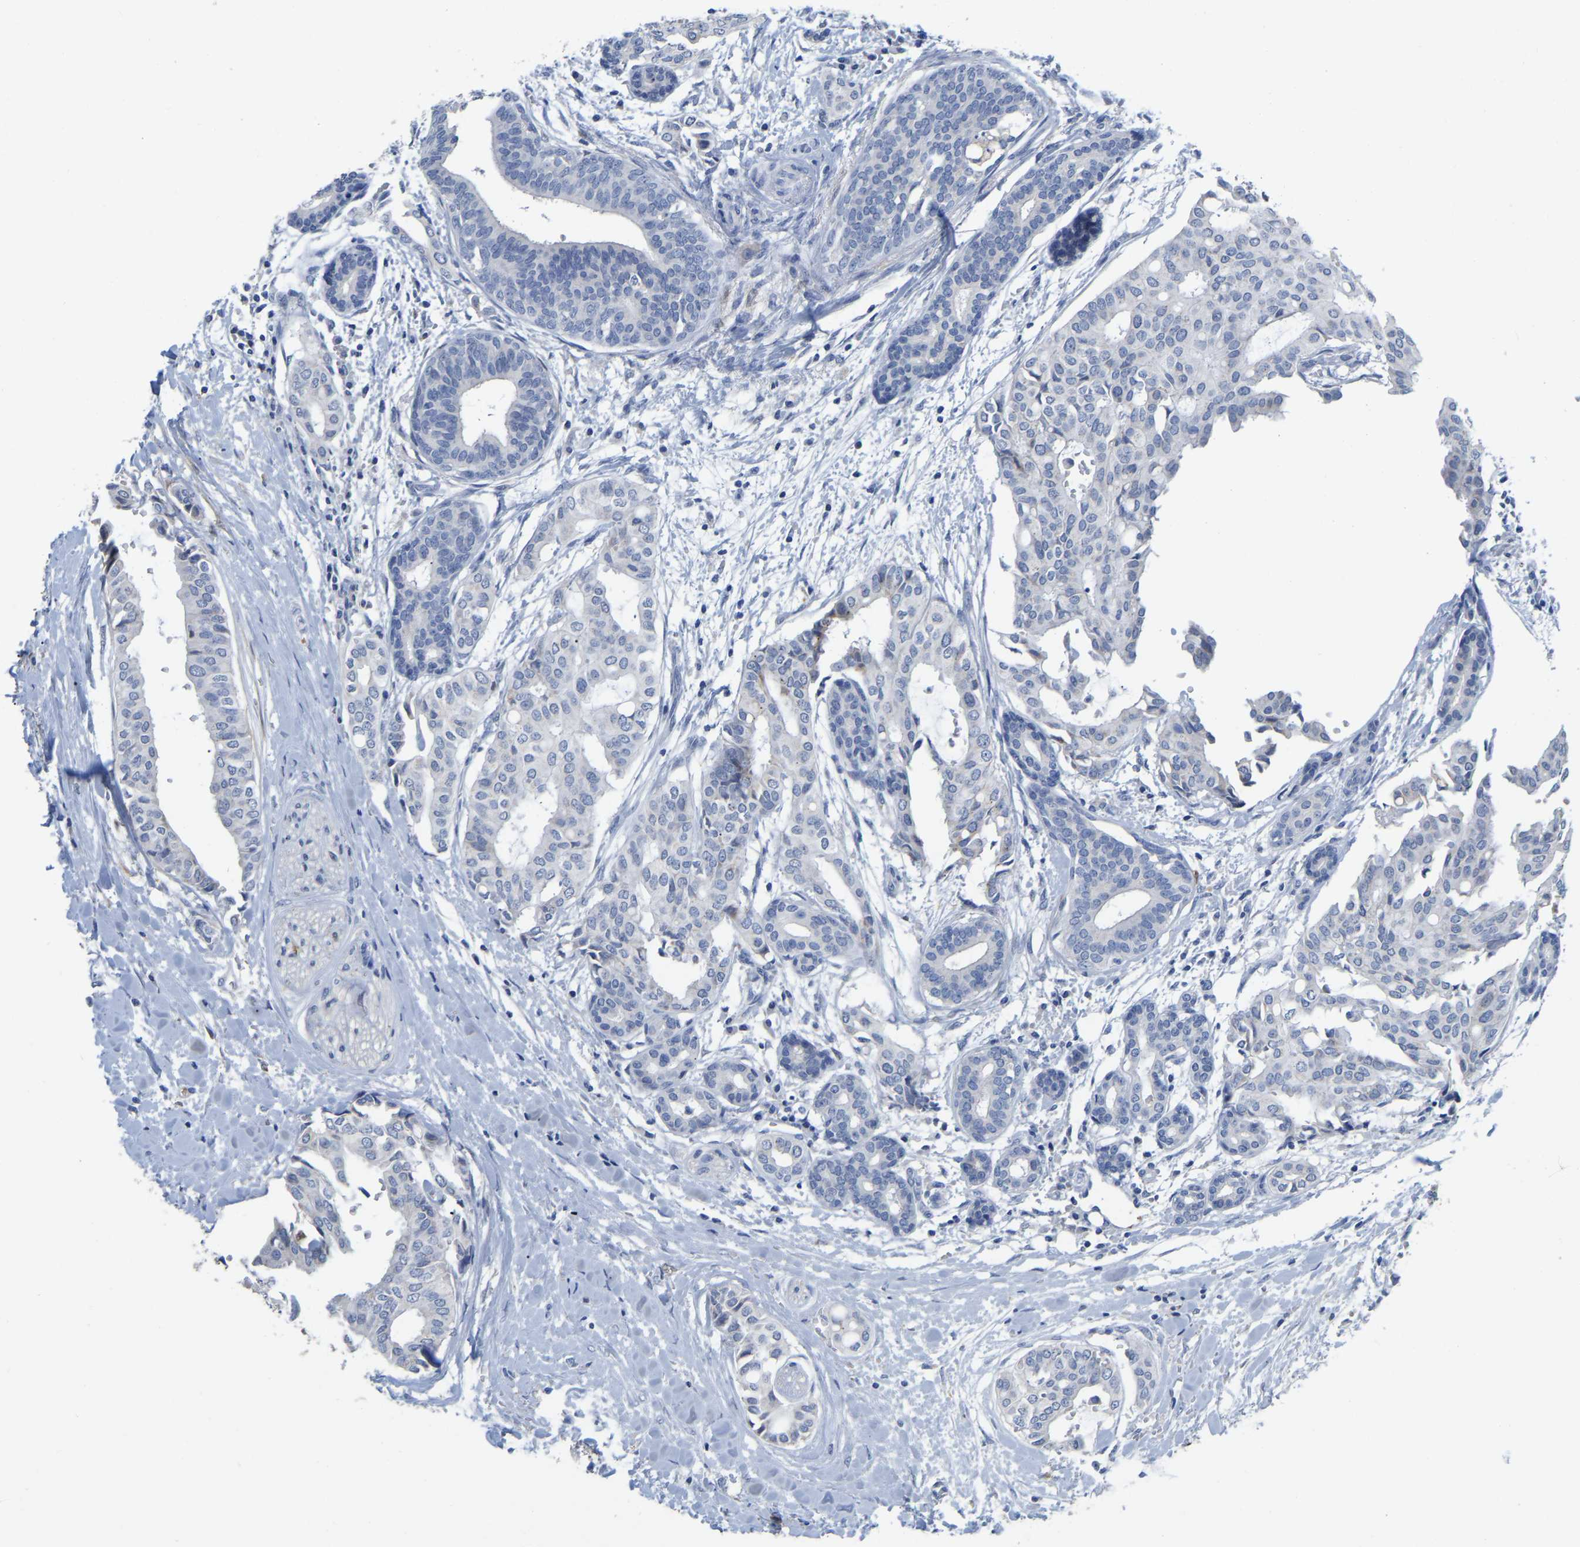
{"staining": {"intensity": "negative", "quantity": "none", "location": "none"}, "tissue": "head and neck cancer", "cell_type": "Tumor cells", "image_type": "cancer", "snomed": [{"axis": "morphology", "description": "Adenocarcinoma, NOS"}, {"axis": "topography", "description": "Salivary gland"}, {"axis": "topography", "description": "Head-Neck"}], "caption": "Protein analysis of head and neck adenocarcinoma reveals no significant staining in tumor cells.", "gene": "ULBP2", "patient": {"sex": "female", "age": 59}}